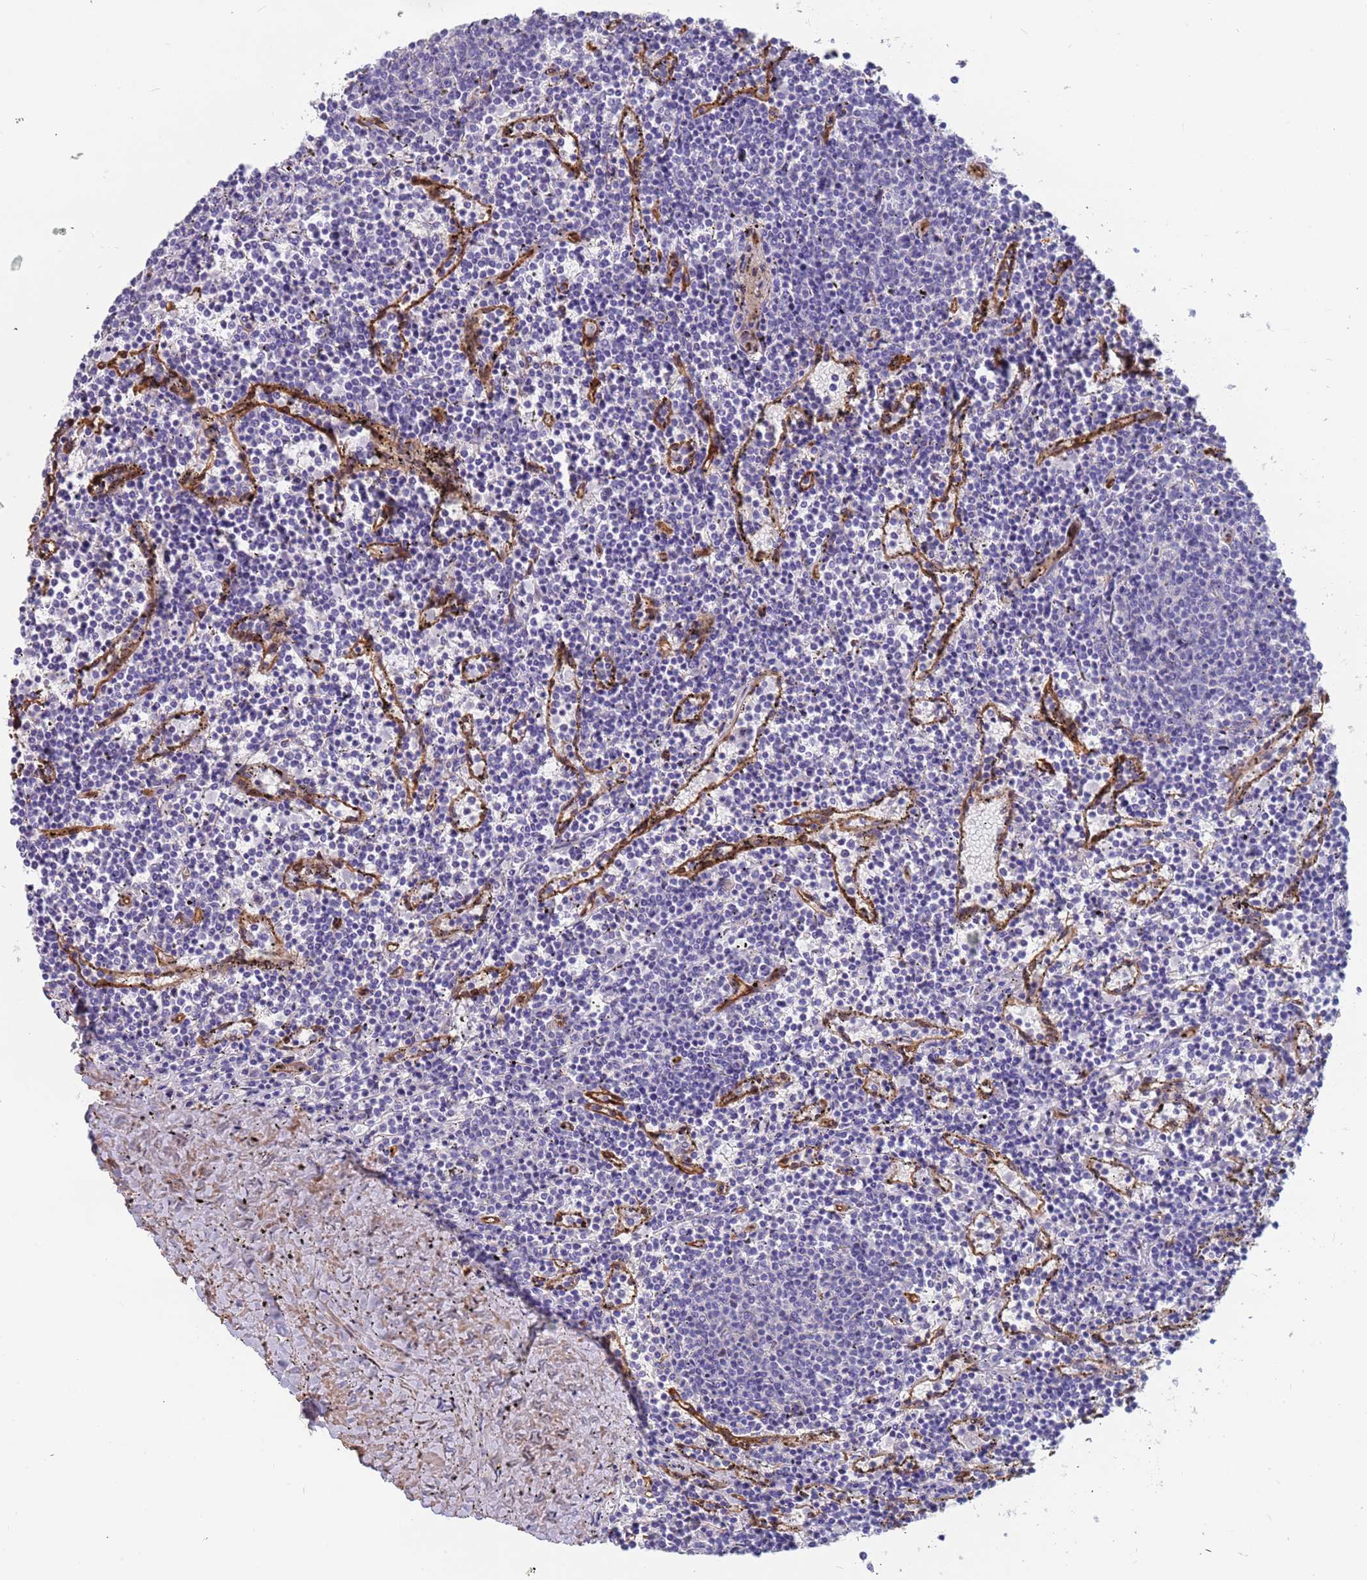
{"staining": {"intensity": "negative", "quantity": "none", "location": "none"}, "tissue": "lymphoma", "cell_type": "Tumor cells", "image_type": "cancer", "snomed": [{"axis": "morphology", "description": "Malignant lymphoma, non-Hodgkin's type, Low grade"}, {"axis": "topography", "description": "Spleen"}], "caption": "Immunohistochemistry image of neoplastic tissue: low-grade malignant lymphoma, non-Hodgkin's type stained with DAB shows no significant protein expression in tumor cells. The staining is performed using DAB (3,3'-diaminobenzidine) brown chromogen with nuclei counter-stained in using hematoxylin.", "gene": "EHD2", "patient": {"sex": "female", "age": 50}}